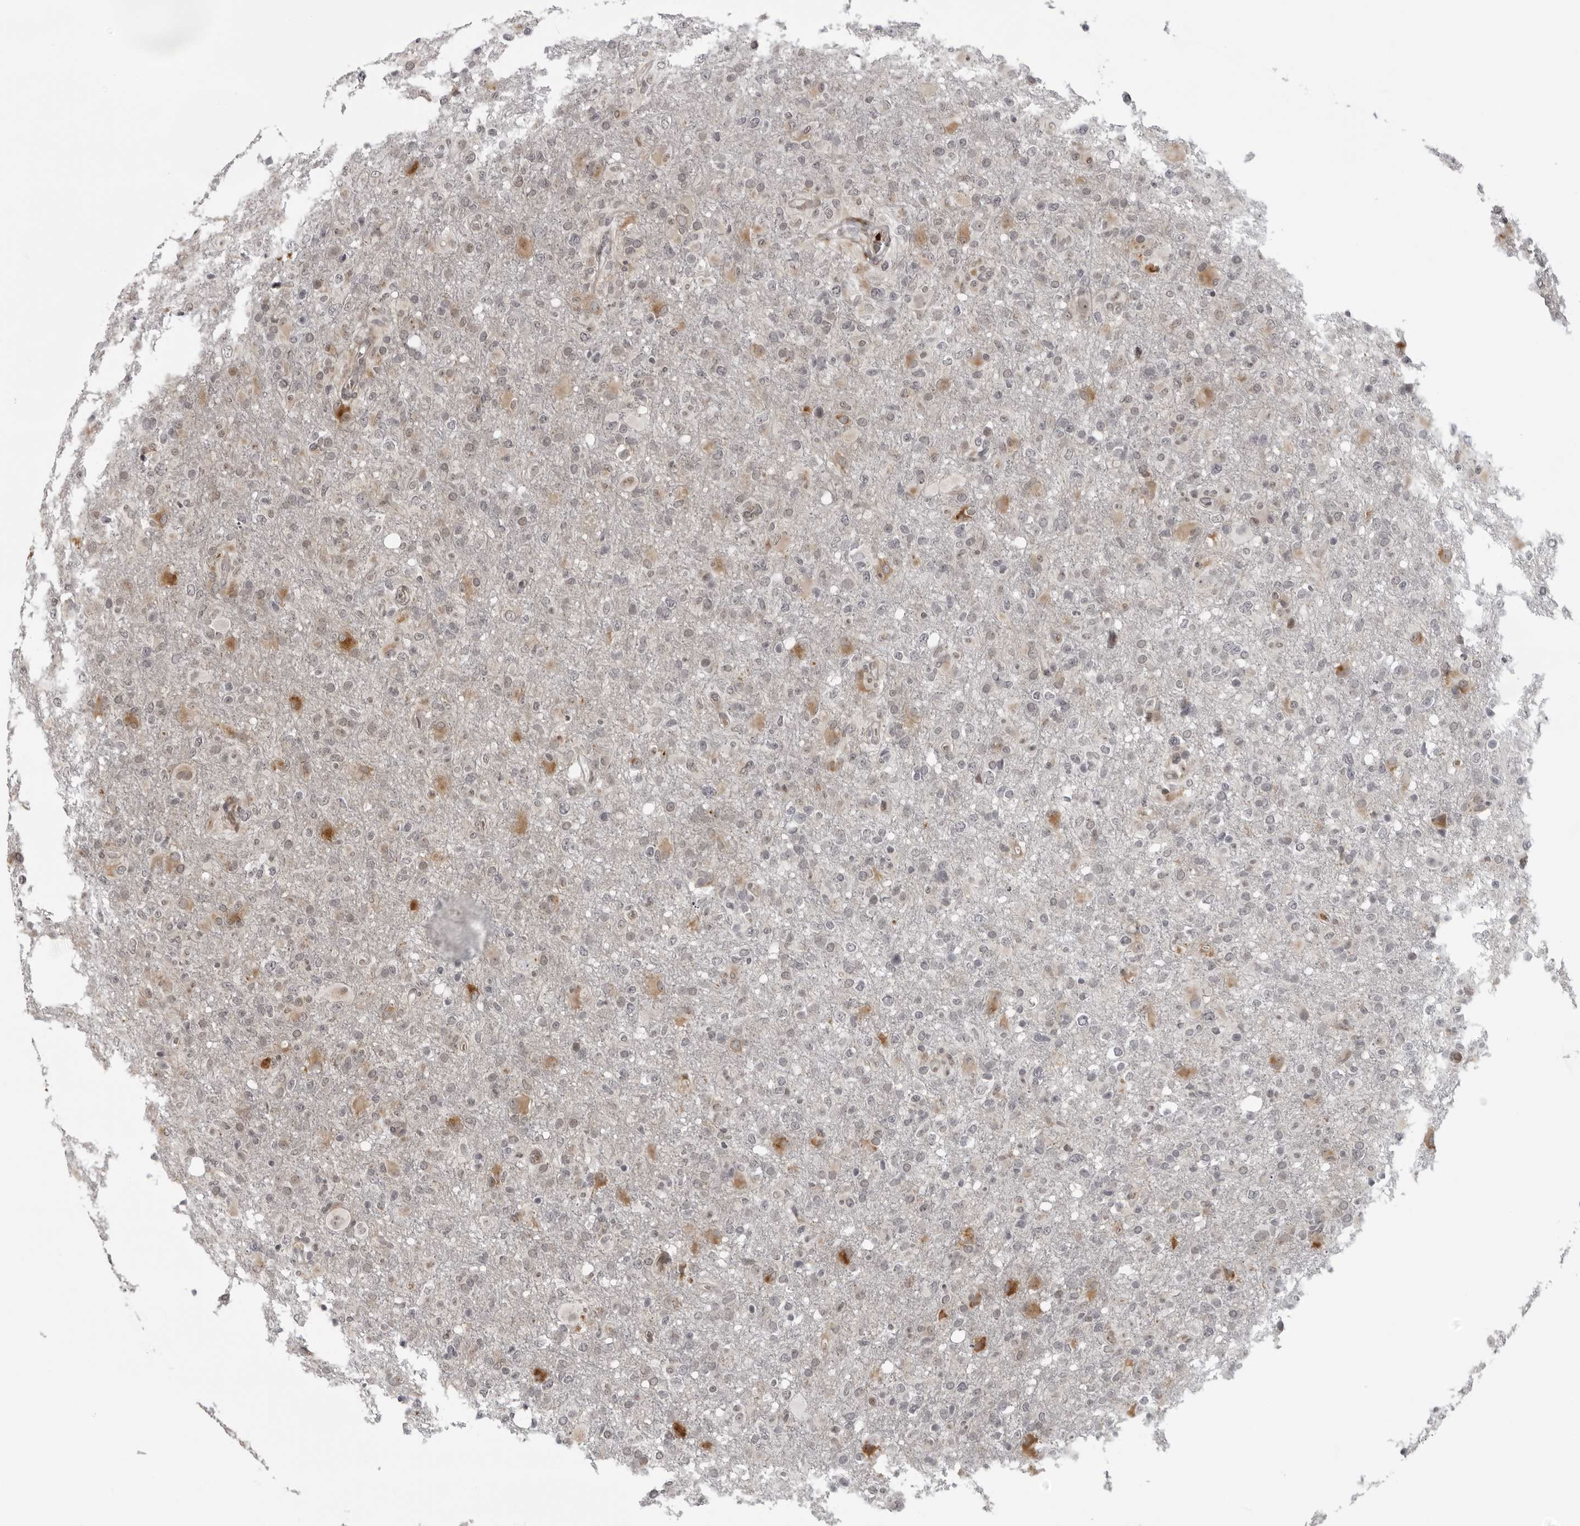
{"staining": {"intensity": "moderate", "quantity": "<25%", "location": "cytoplasmic/membranous"}, "tissue": "glioma", "cell_type": "Tumor cells", "image_type": "cancer", "snomed": [{"axis": "morphology", "description": "Glioma, malignant, High grade"}, {"axis": "topography", "description": "Brain"}], "caption": "The image exhibits immunohistochemical staining of glioma. There is moderate cytoplasmic/membranous expression is seen in approximately <25% of tumor cells. Ihc stains the protein of interest in brown and the nuclei are stained blue.", "gene": "THOP1", "patient": {"sex": "female", "age": 57}}